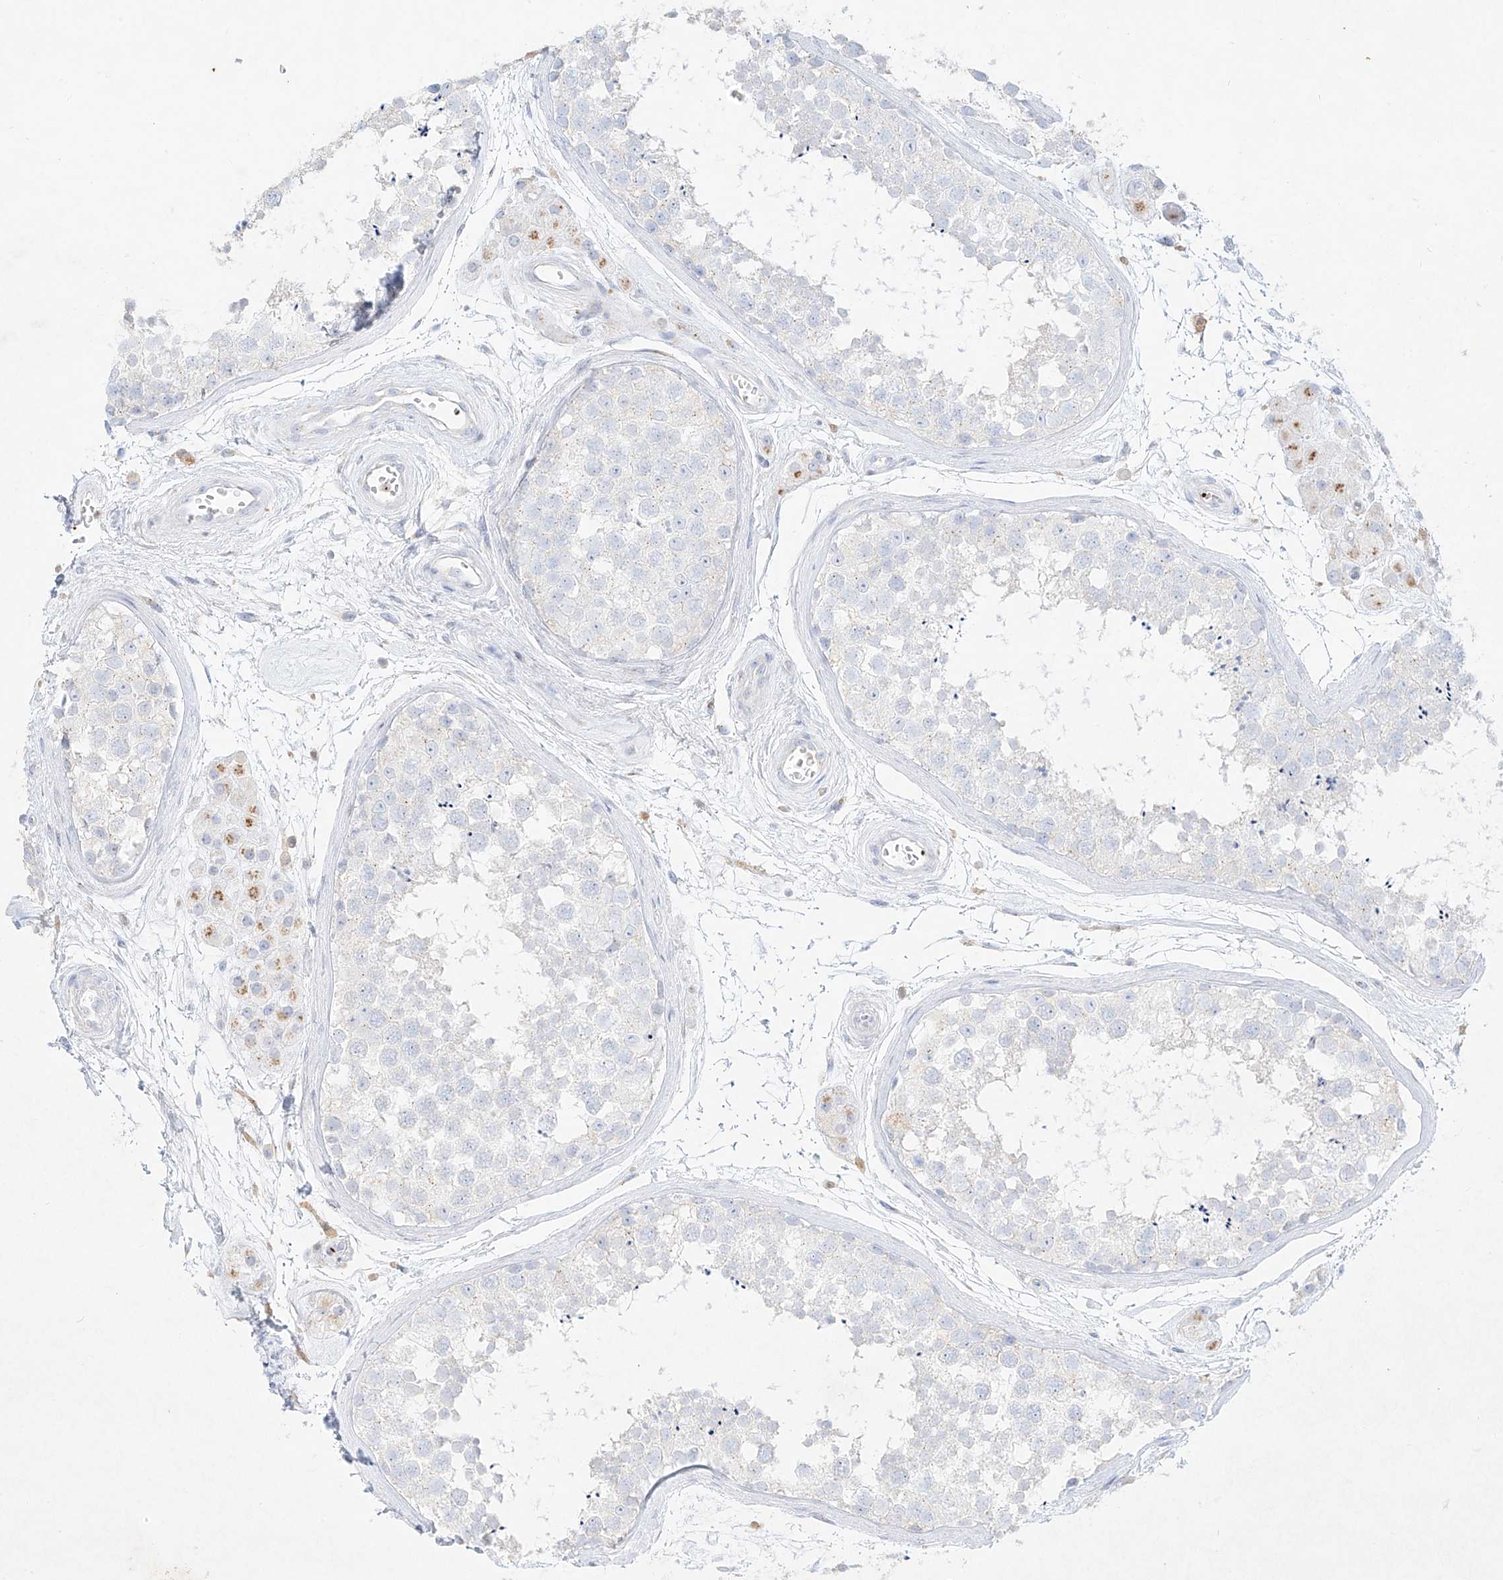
{"staining": {"intensity": "negative", "quantity": "none", "location": "none"}, "tissue": "testis", "cell_type": "Cells in seminiferous ducts", "image_type": "normal", "snomed": [{"axis": "morphology", "description": "Normal tissue, NOS"}, {"axis": "topography", "description": "Testis"}], "caption": "The immunohistochemistry (IHC) micrograph has no significant staining in cells in seminiferous ducts of testis.", "gene": "PLEK", "patient": {"sex": "male", "age": 56}}